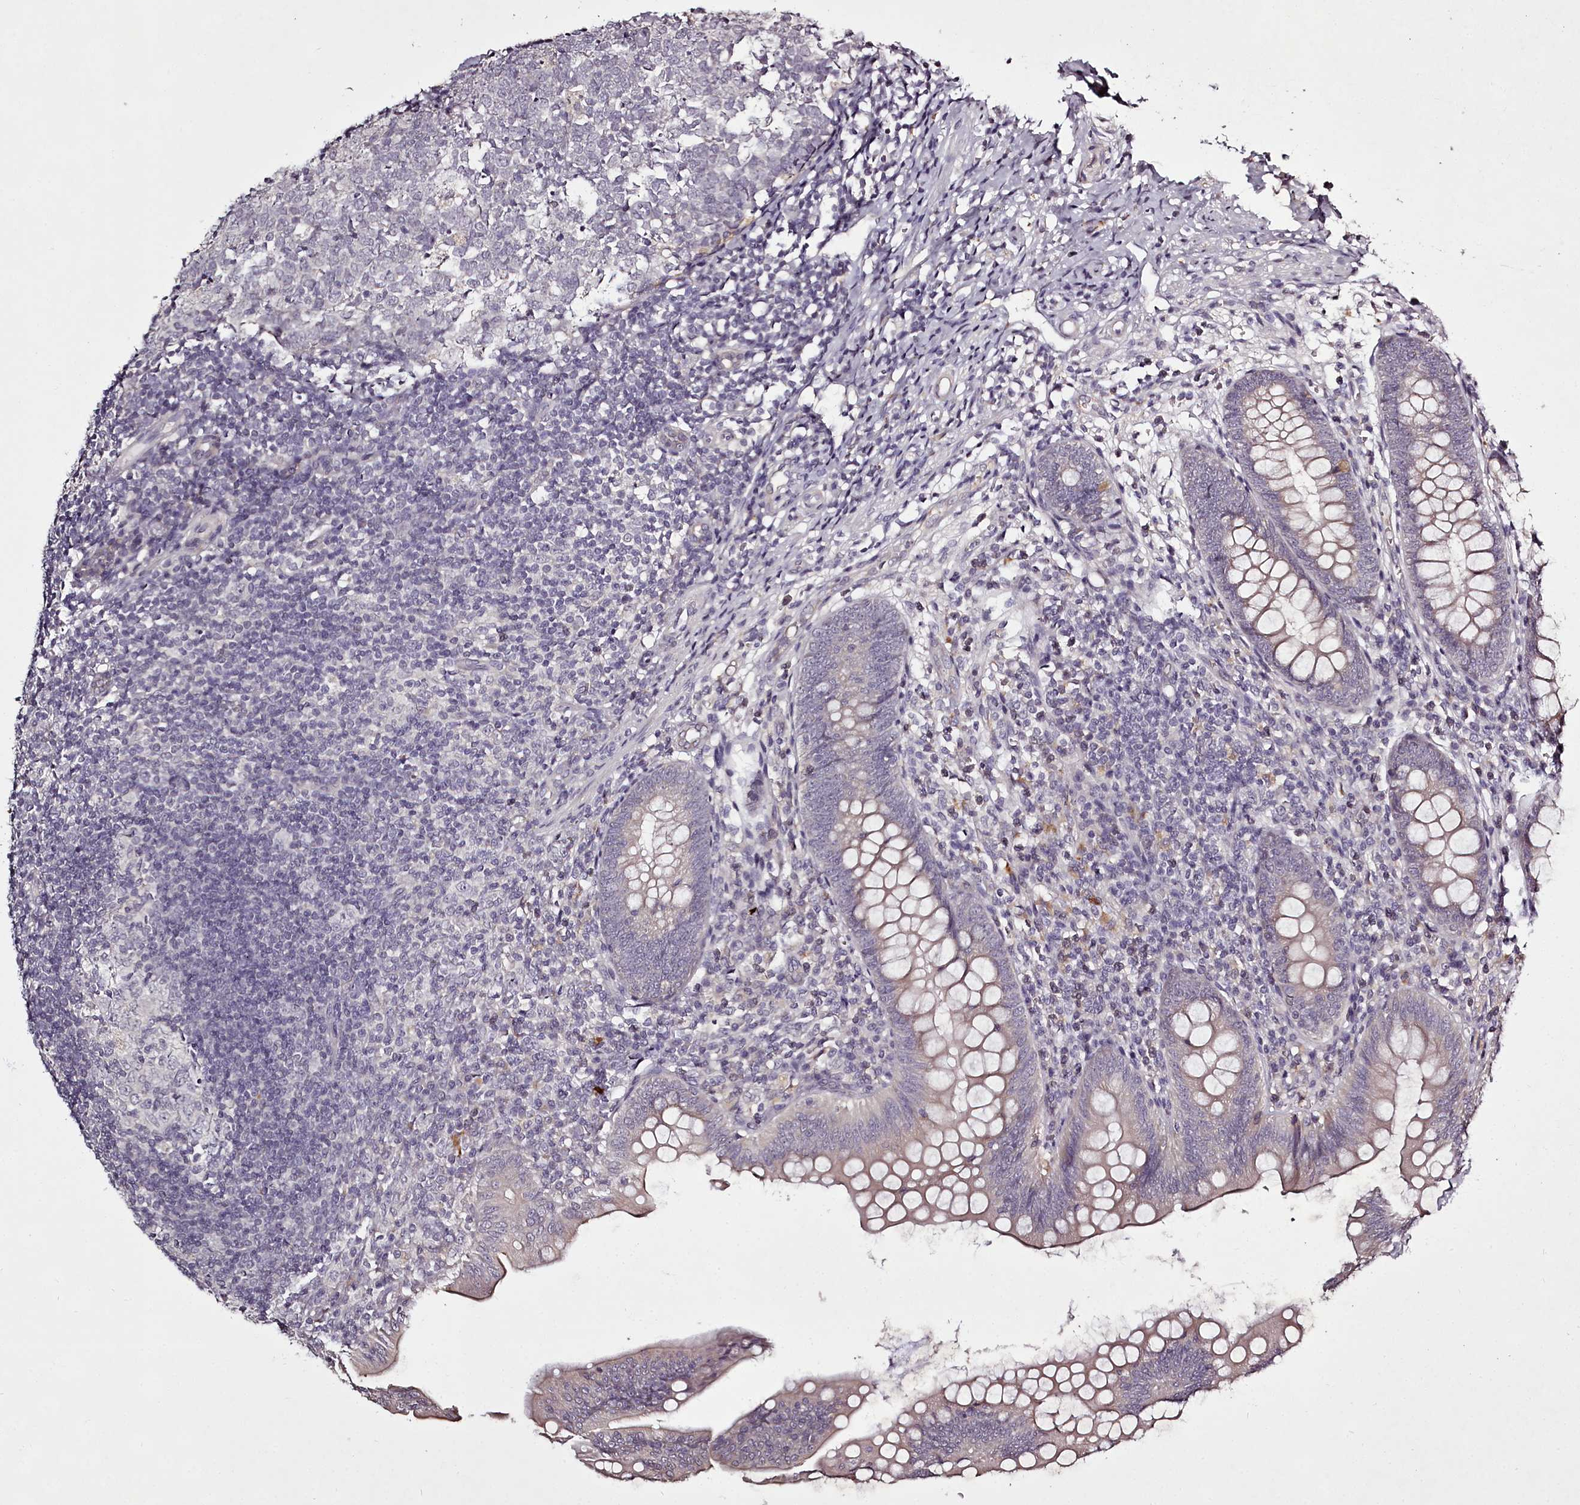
{"staining": {"intensity": "moderate", "quantity": "25%-75%", "location": "cytoplasmic/membranous"}, "tissue": "appendix", "cell_type": "Glandular cells", "image_type": "normal", "snomed": [{"axis": "morphology", "description": "Normal tissue, NOS"}, {"axis": "topography", "description": "Appendix"}], "caption": "Glandular cells demonstrate medium levels of moderate cytoplasmic/membranous expression in about 25%-75% of cells in unremarkable appendix. The protein is stained brown, and the nuclei are stained in blue (DAB (3,3'-diaminobenzidine) IHC with brightfield microscopy, high magnification).", "gene": "RBMXL2", "patient": {"sex": "male", "age": 14}}